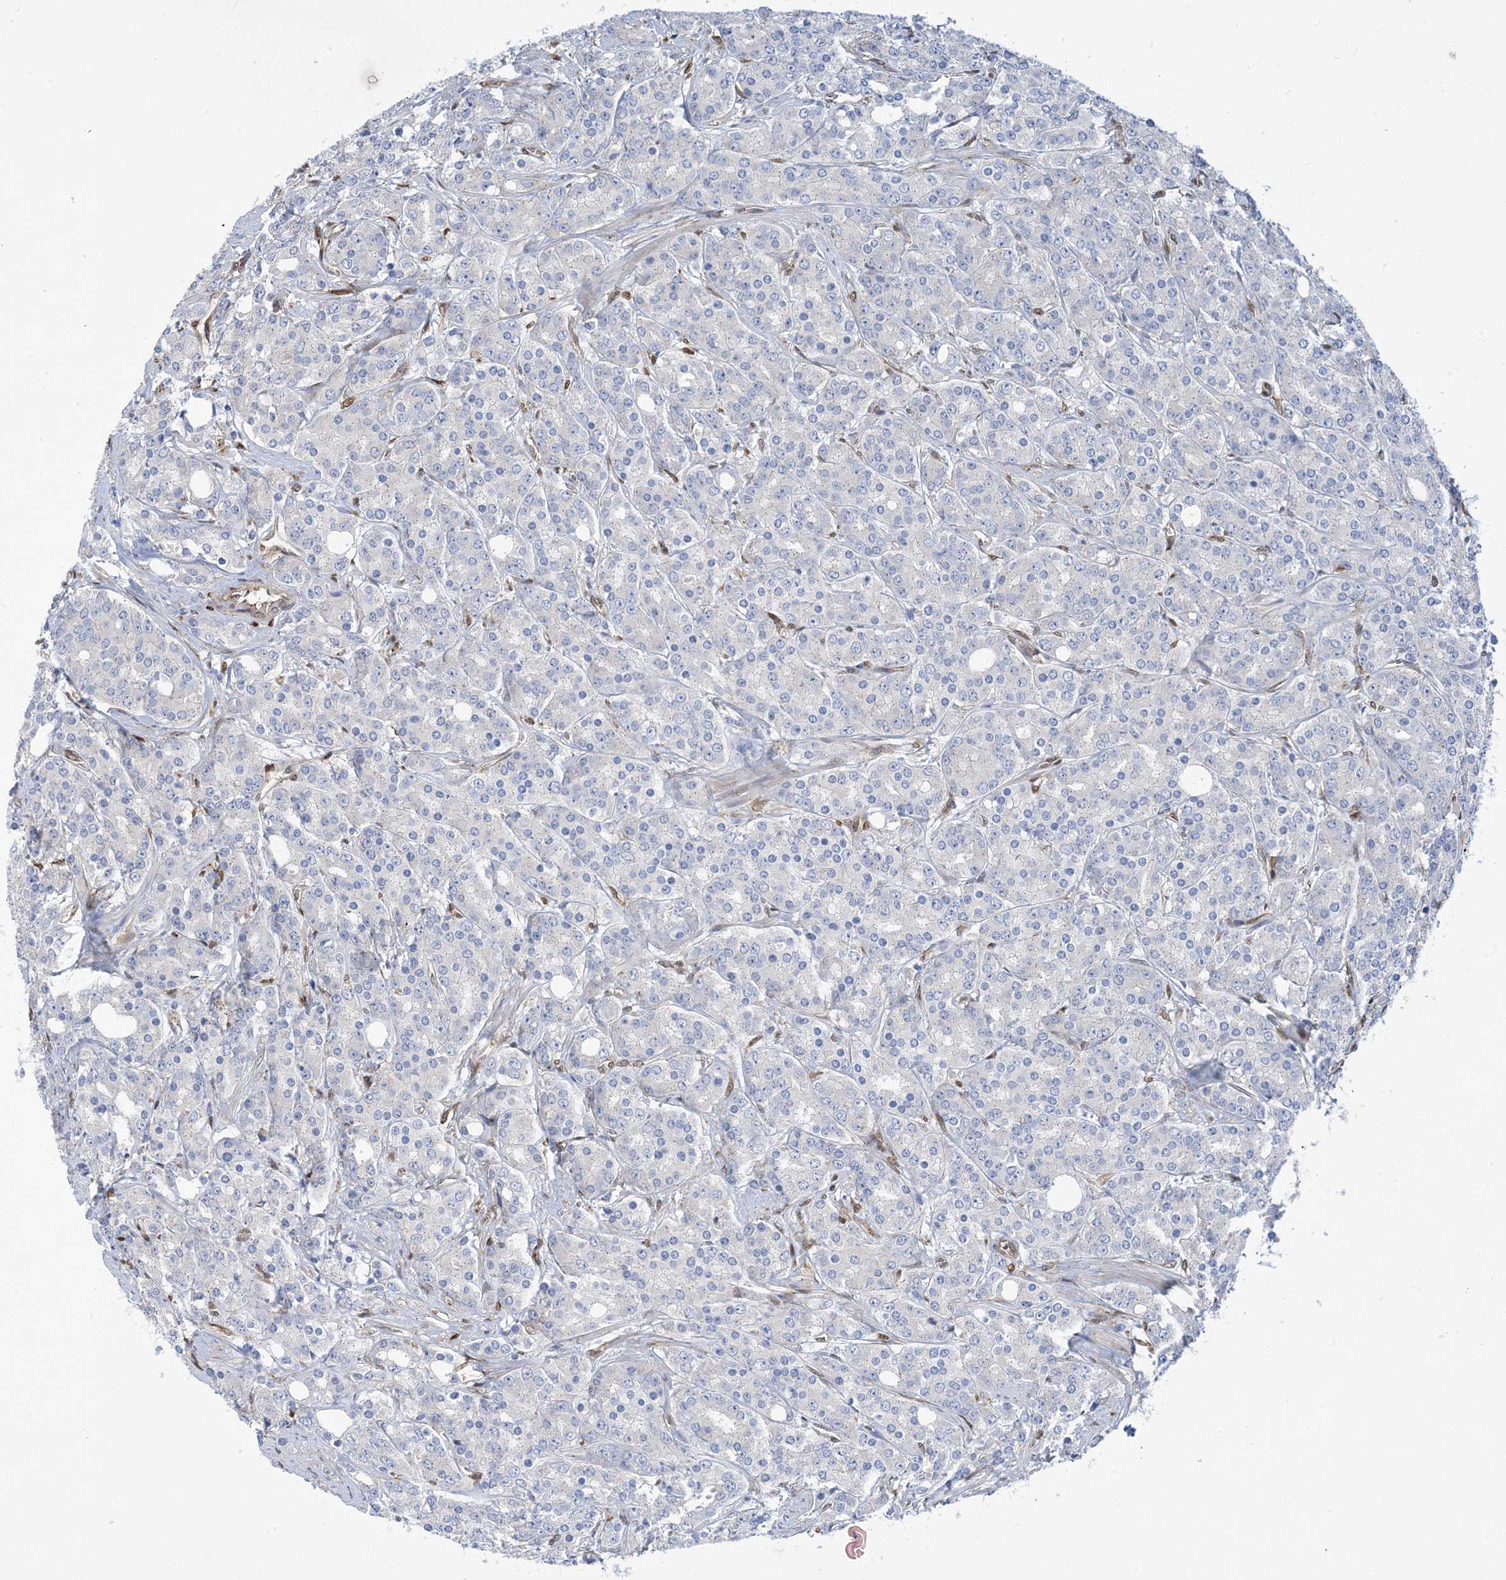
{"staining": {"intensity": "negative", "quantity": "none", "location": "none"}, "tissue": "prostate cancer", "cell_type": "Tumor cells", "image_type": "cancer", "snomed": [{"axis": "morphology", "description": "Adenocarcinoma, High grade"}, {"axis": "topography", "description": "Prostate"}], "caption": "The immunohistochemistry (IHC) photomicrograph has no significant positivity in tumor cells of prostate cancer (adenocarcinoma (high-grade)) tissue.", "gene": "RBMS3", "patient": {"sex": "male", "age": 62}}